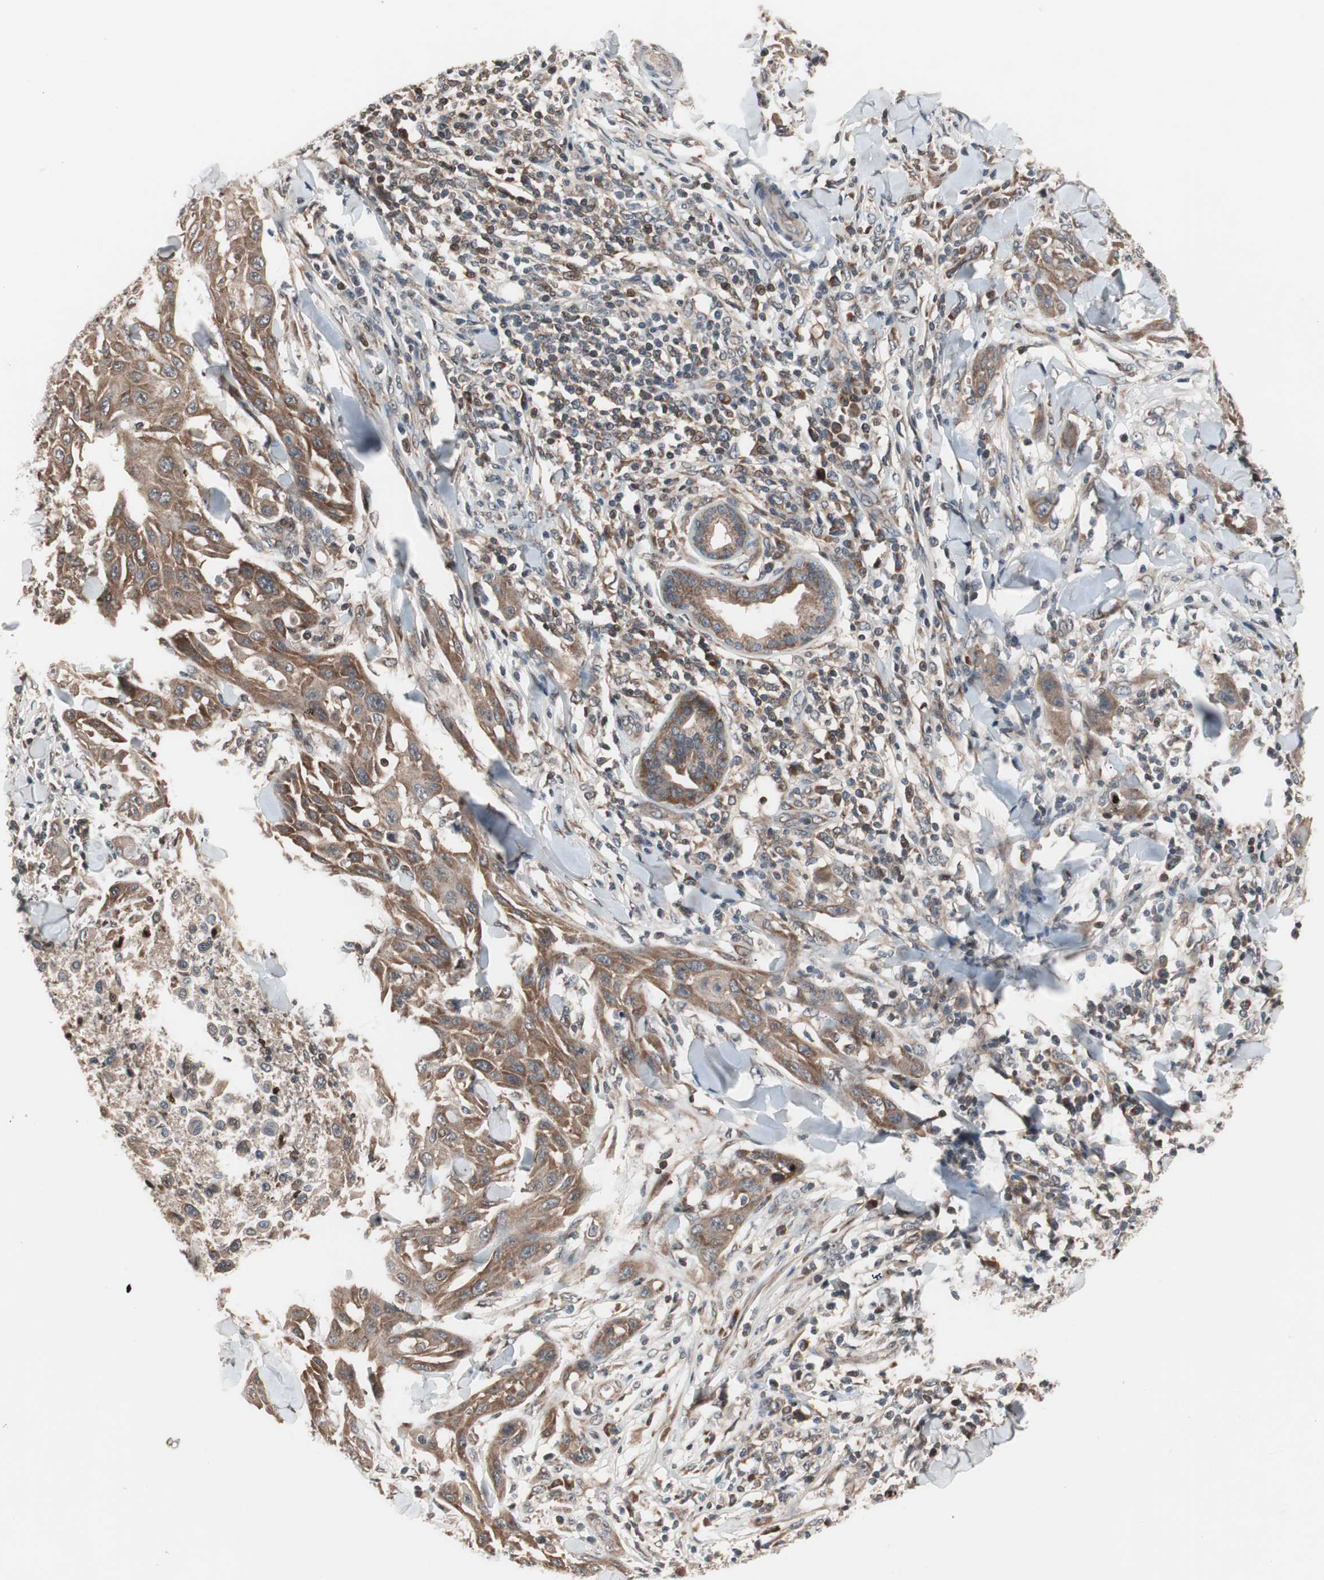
{"staining": {"intensity": "moderate", "quantity": ">75%", "location": "cytoplasmic/membranous"}, "tissue": "skin cancer", "cell_type": "Tumor cells", "image_type": "cancer", "snomed": [{"axis": "morphology", "description": "Squamous cell carcinoma, NOS"}, {"axis": "topography", "description": "Skin"}], "caption": "Squamous cell carcinoma (skin) stained with immunohistochemistry (IHC) exhibits moderate cytoplasmic/membranous staining in approximately >75% of tumor cells.", "gene": "NF2", "patient": {"sex": "male", "age": 24}}